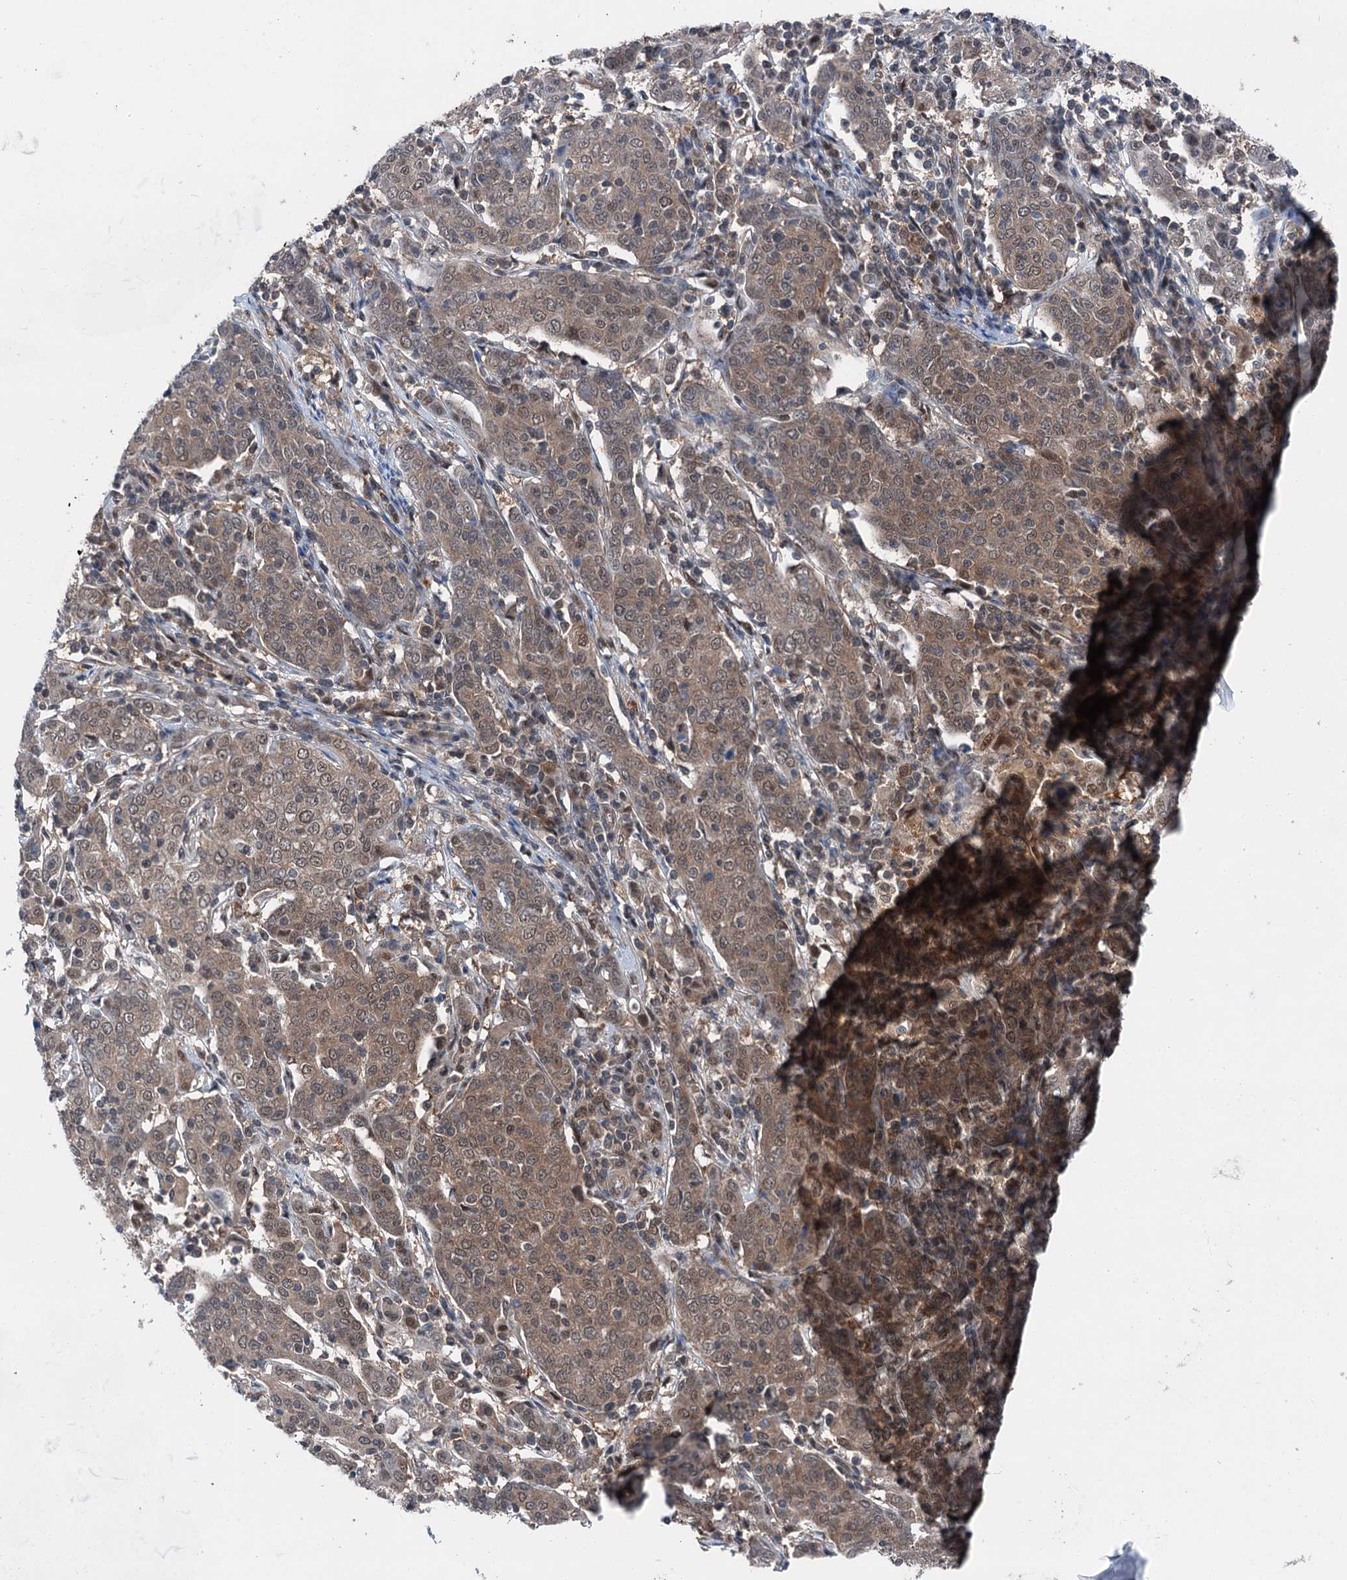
{"staining": {"intensity": "moderate", "quantity": ">75%", "location": "cytoplasmic/membranous,nuclear"}, "tissue": "cervical cancer", "cell_type": "Tumor cells", "image_type": "cancer", "snomed": [{"axis": "morphology", "description": "Squamous cell carcinoma, NOS"}, {"axis": "topography", "description": "Cervix"}], "caption": "A photomicrograph of cervical cancer stained for a protein shows moderate cytoplasmic/membranous and nuclear brown staining in tumor cells.", "gene": "PSMD13", "patient": {"sex": "female", "age": 67}}